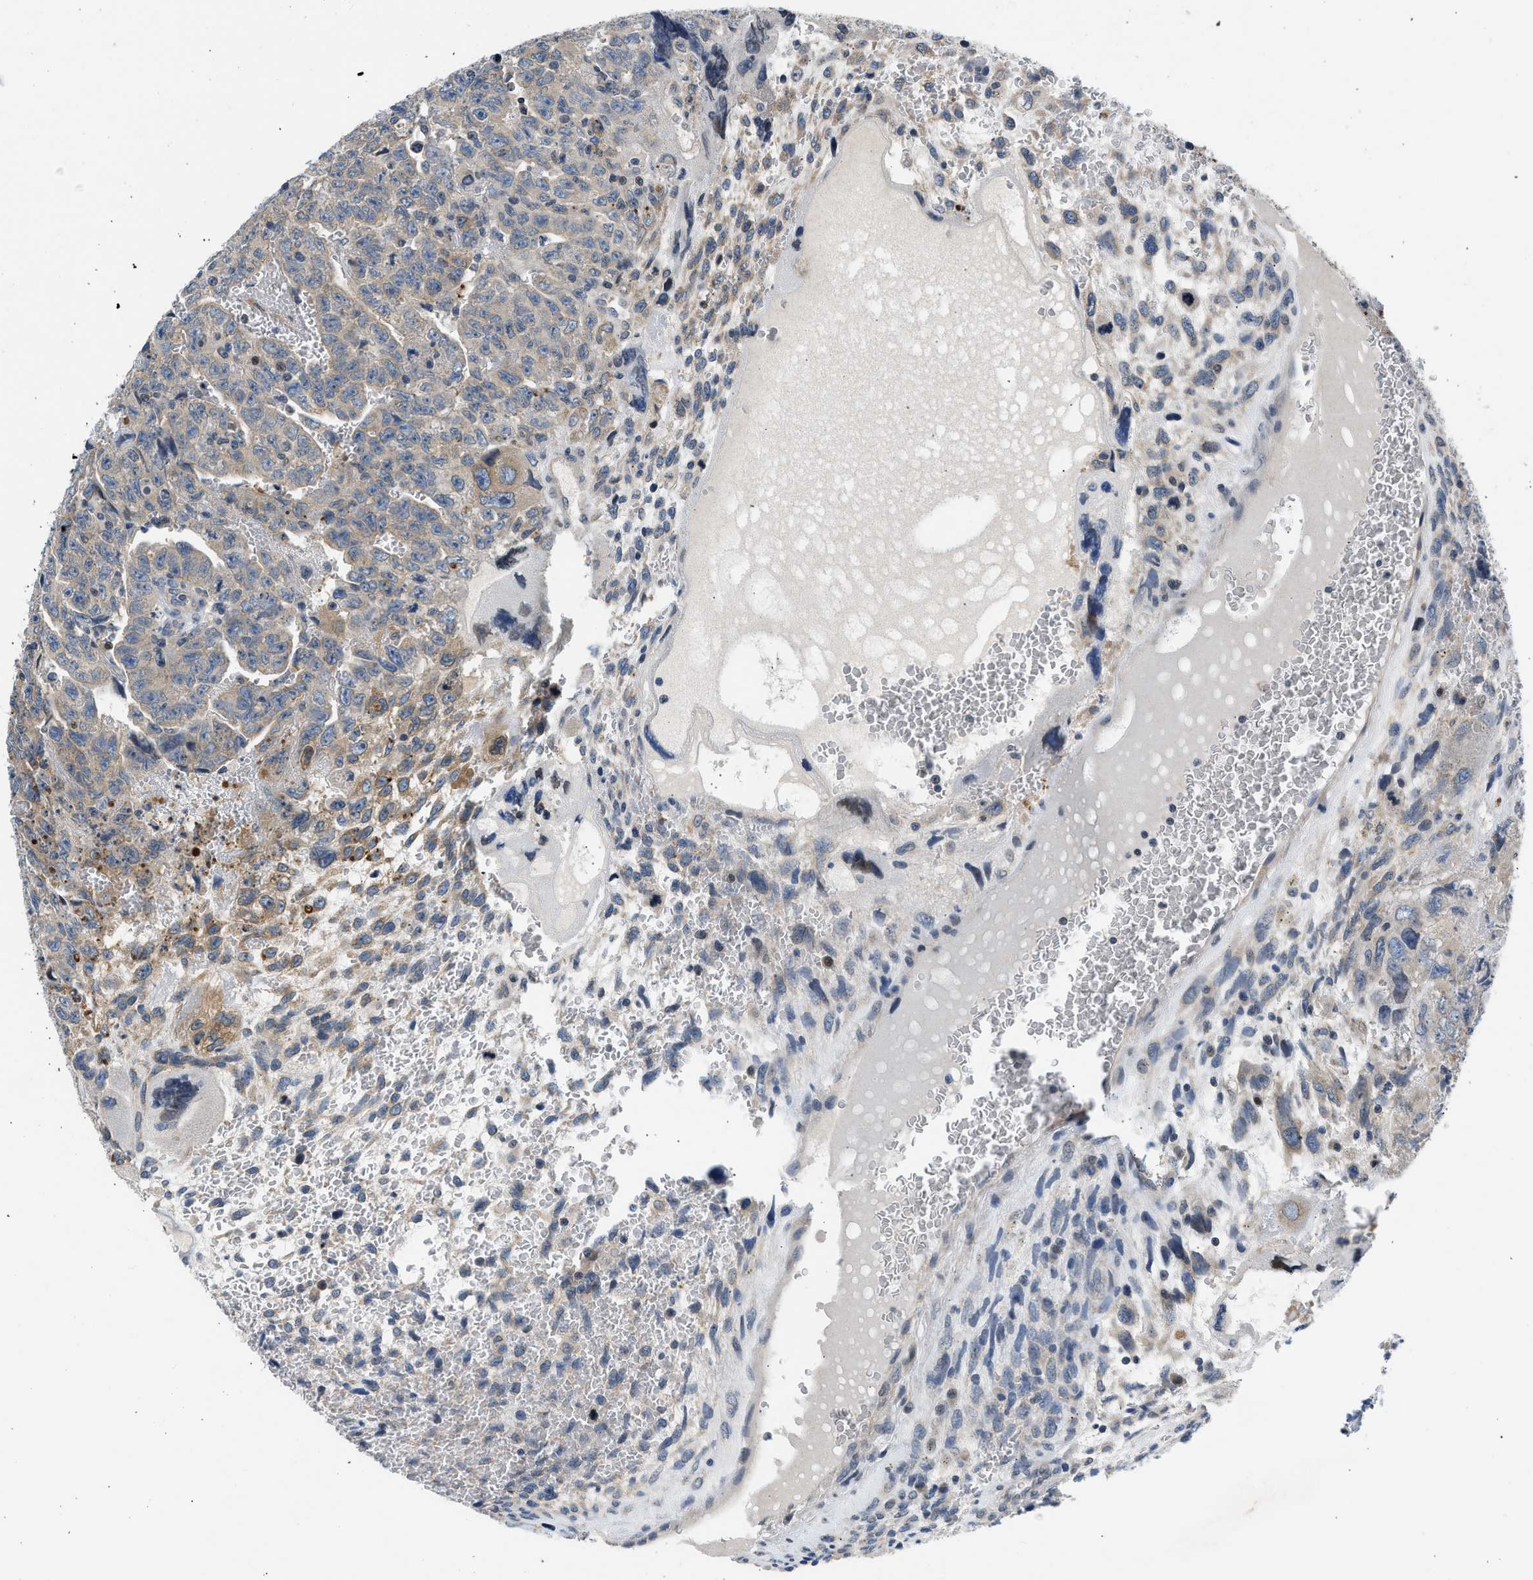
{"staining": {"intensity": "moderate", "quantity": "<25%", "location": "cytoplasmic/membranous"}, "tissue": "testis cancer", "cell_type": "Tumor cells", "image_type": "cancer", "snomed": [{"axis": "morphology", "description": "Carcinoma, Embryonal, NOS"}, {"axis": "topography", "description": "Testis"}], "caption": "Immunohistochemical staining of testis cancer shows low levels of moderate cytoplasmic/membranous protein expression in about <25% of tumor cells.", "gene": "OLIG3", "patient": {"sex": "male", "age": 28}}